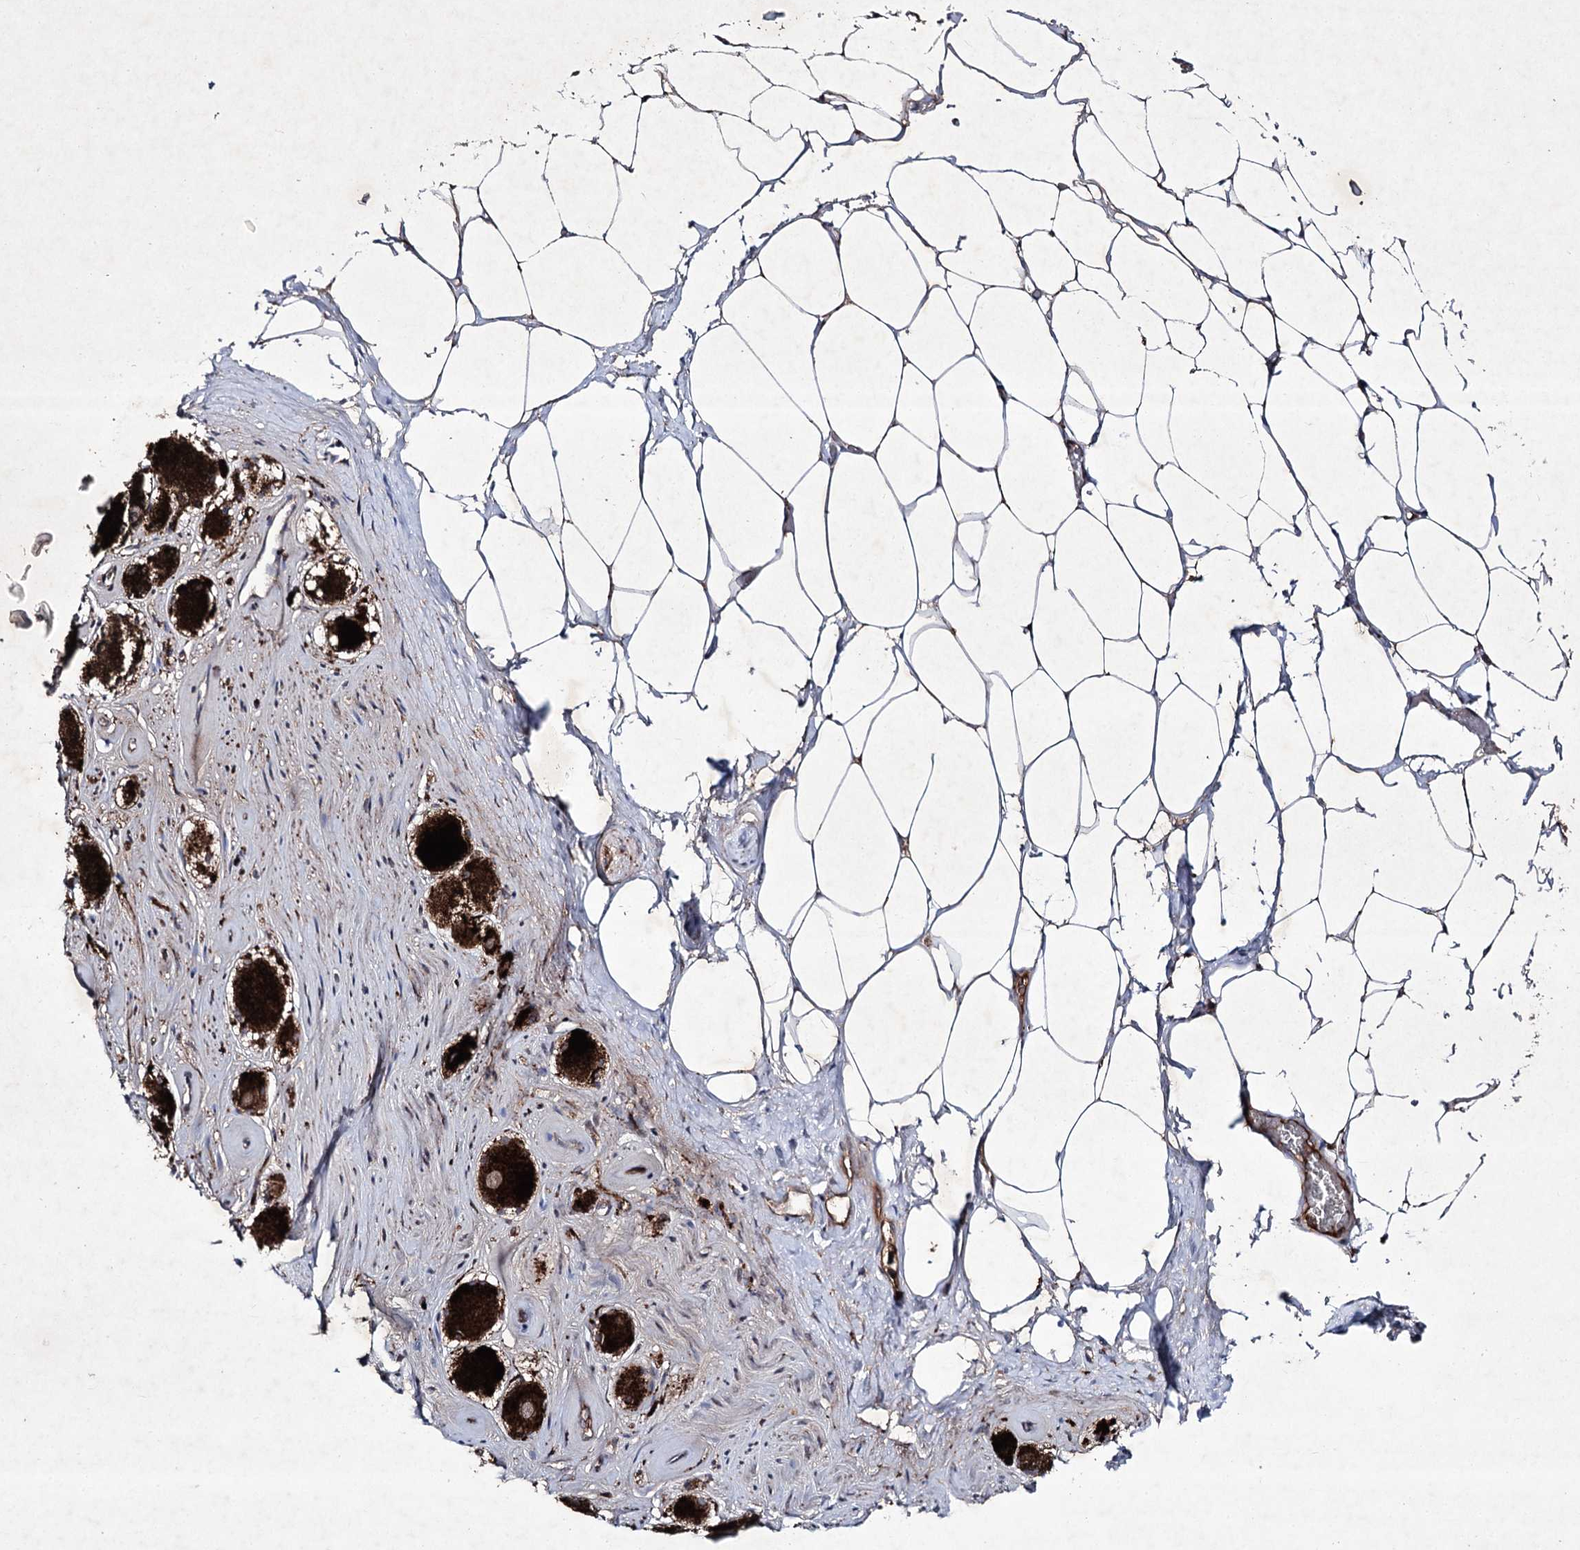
{"staining": {"intensity": "strong", "quantity": "<25%", "location": "cytoplasmic/membranous"}, "tissue": "adipose tissue", "cell_type": "Adipocytes", "image_type": "normal", "snomed": [{"axis": "morphology", "description": "Normal tissue, NOS"}, {"axis": "morphology", "description": "Adenocarcinoma, Low grade"}, {"axis": "topography", "description": "Prostate"}, {"axis": "topography", "description": "Peripheral nerve tissue"}], "caption": "Brown immunohistochemical staining in benign human adipose tissue displays strong cytoplasmic/membranous expression in approximately <25% of adipocytes. Immunohistochemistry stains the protein of interest in brown and the nuclei are stained blue.", "gene": "ALG9", "patient": {"sex": "male", "age": 63}}